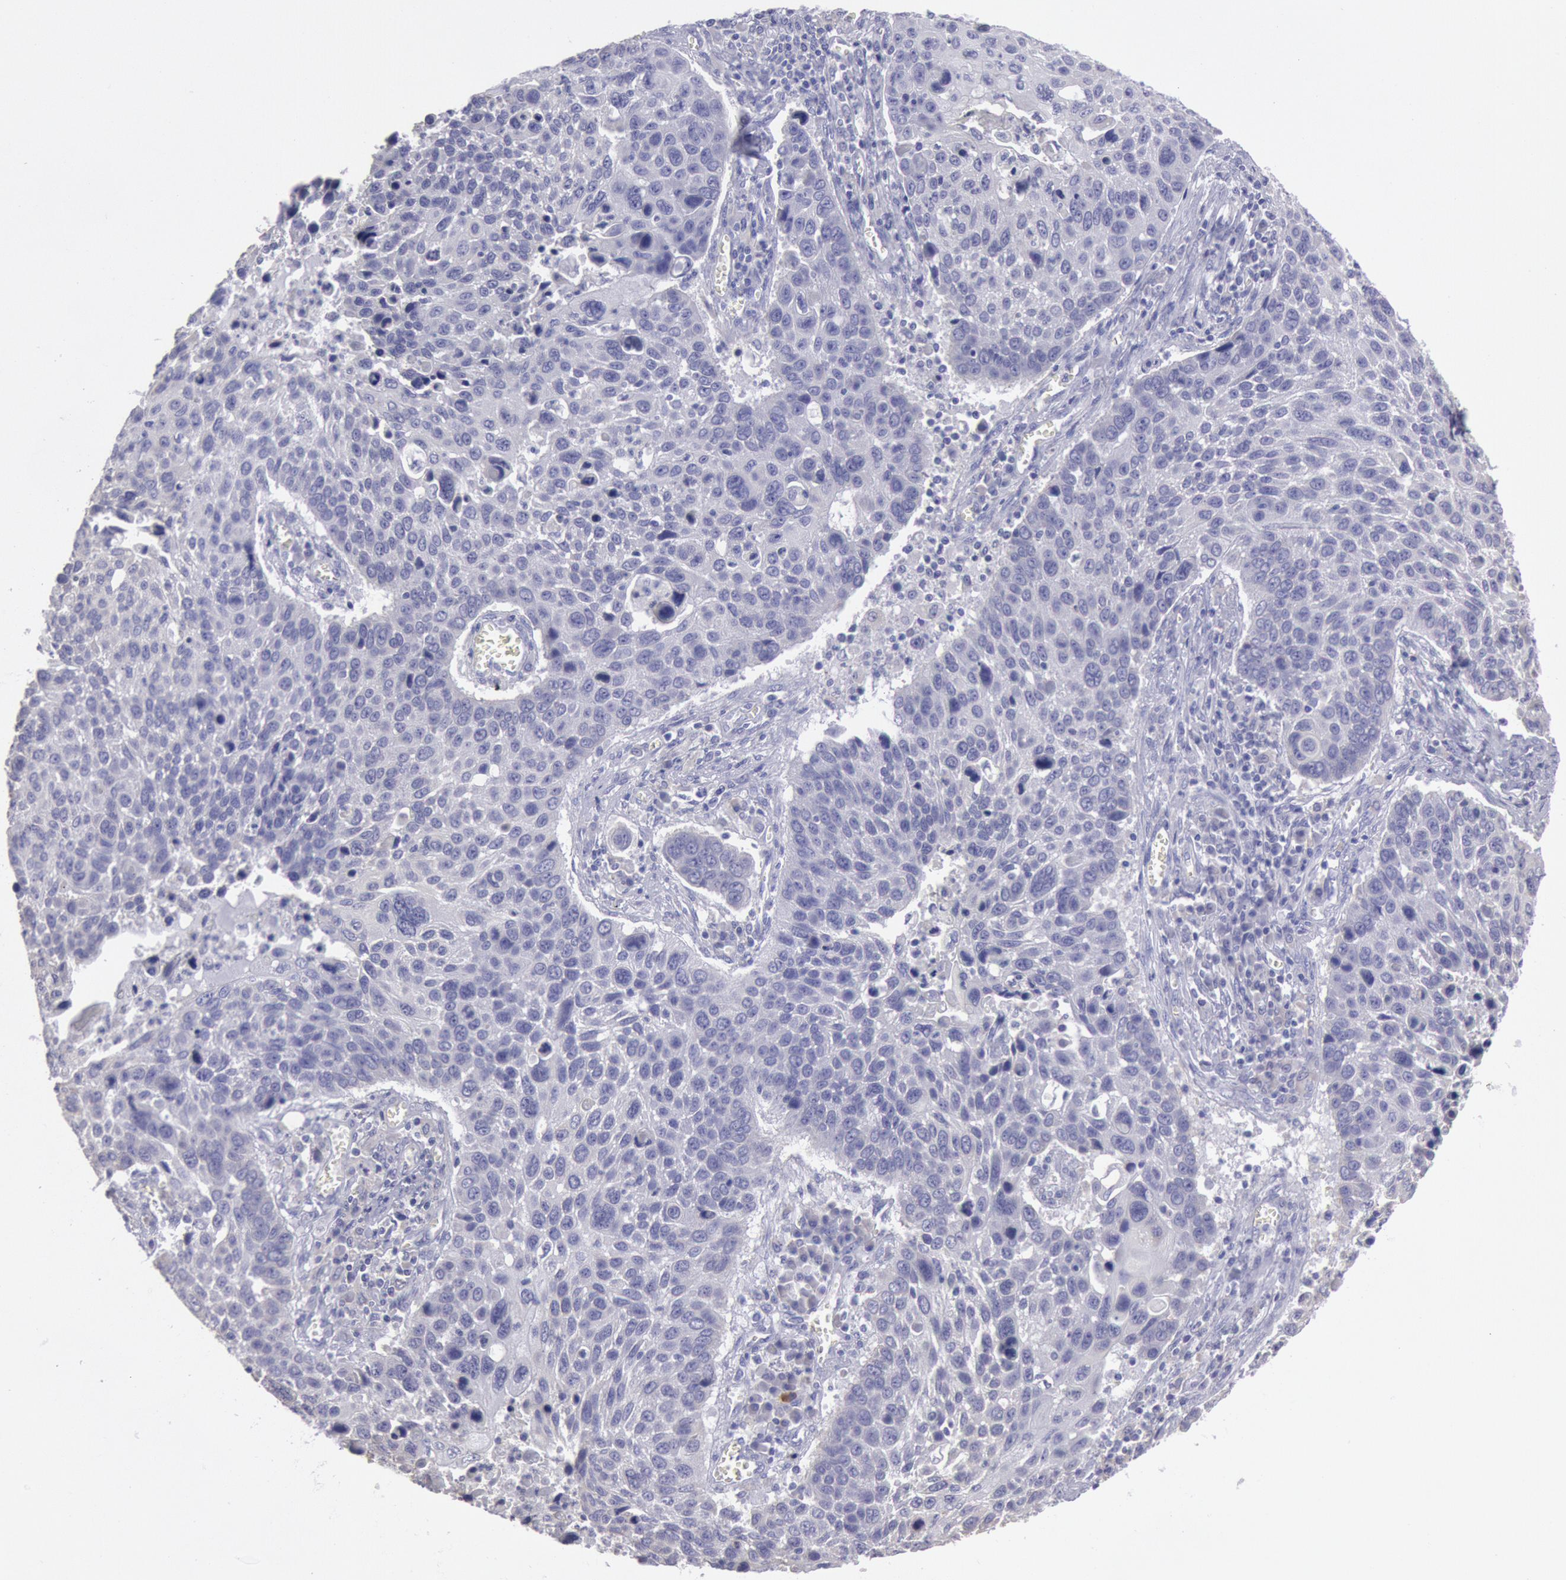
{"staining": {"intensity": "negative", "quantity": "none", "location": "none"}, "tissue": "lung cancer", "cell_type": "Tumor cells", "image_type": "cancer", "snomed": [{"axis": "morphology", "description": "Squamous cell carcinoma, NOS"}, {"axis": "topography", "description": "Lung"}], "caption": "There is no significant positivity in tumor cells of squamous cell carcinoma (lung). The staining was performed using DAB (3,3'-diaminobenzidine) to visualize the protein expression in brown, while the nuclei were stained in blue with hematoxylin (Magnification: 20x).", "gene": "MYH7", "patient": {"sex": "male", "age": 68}}